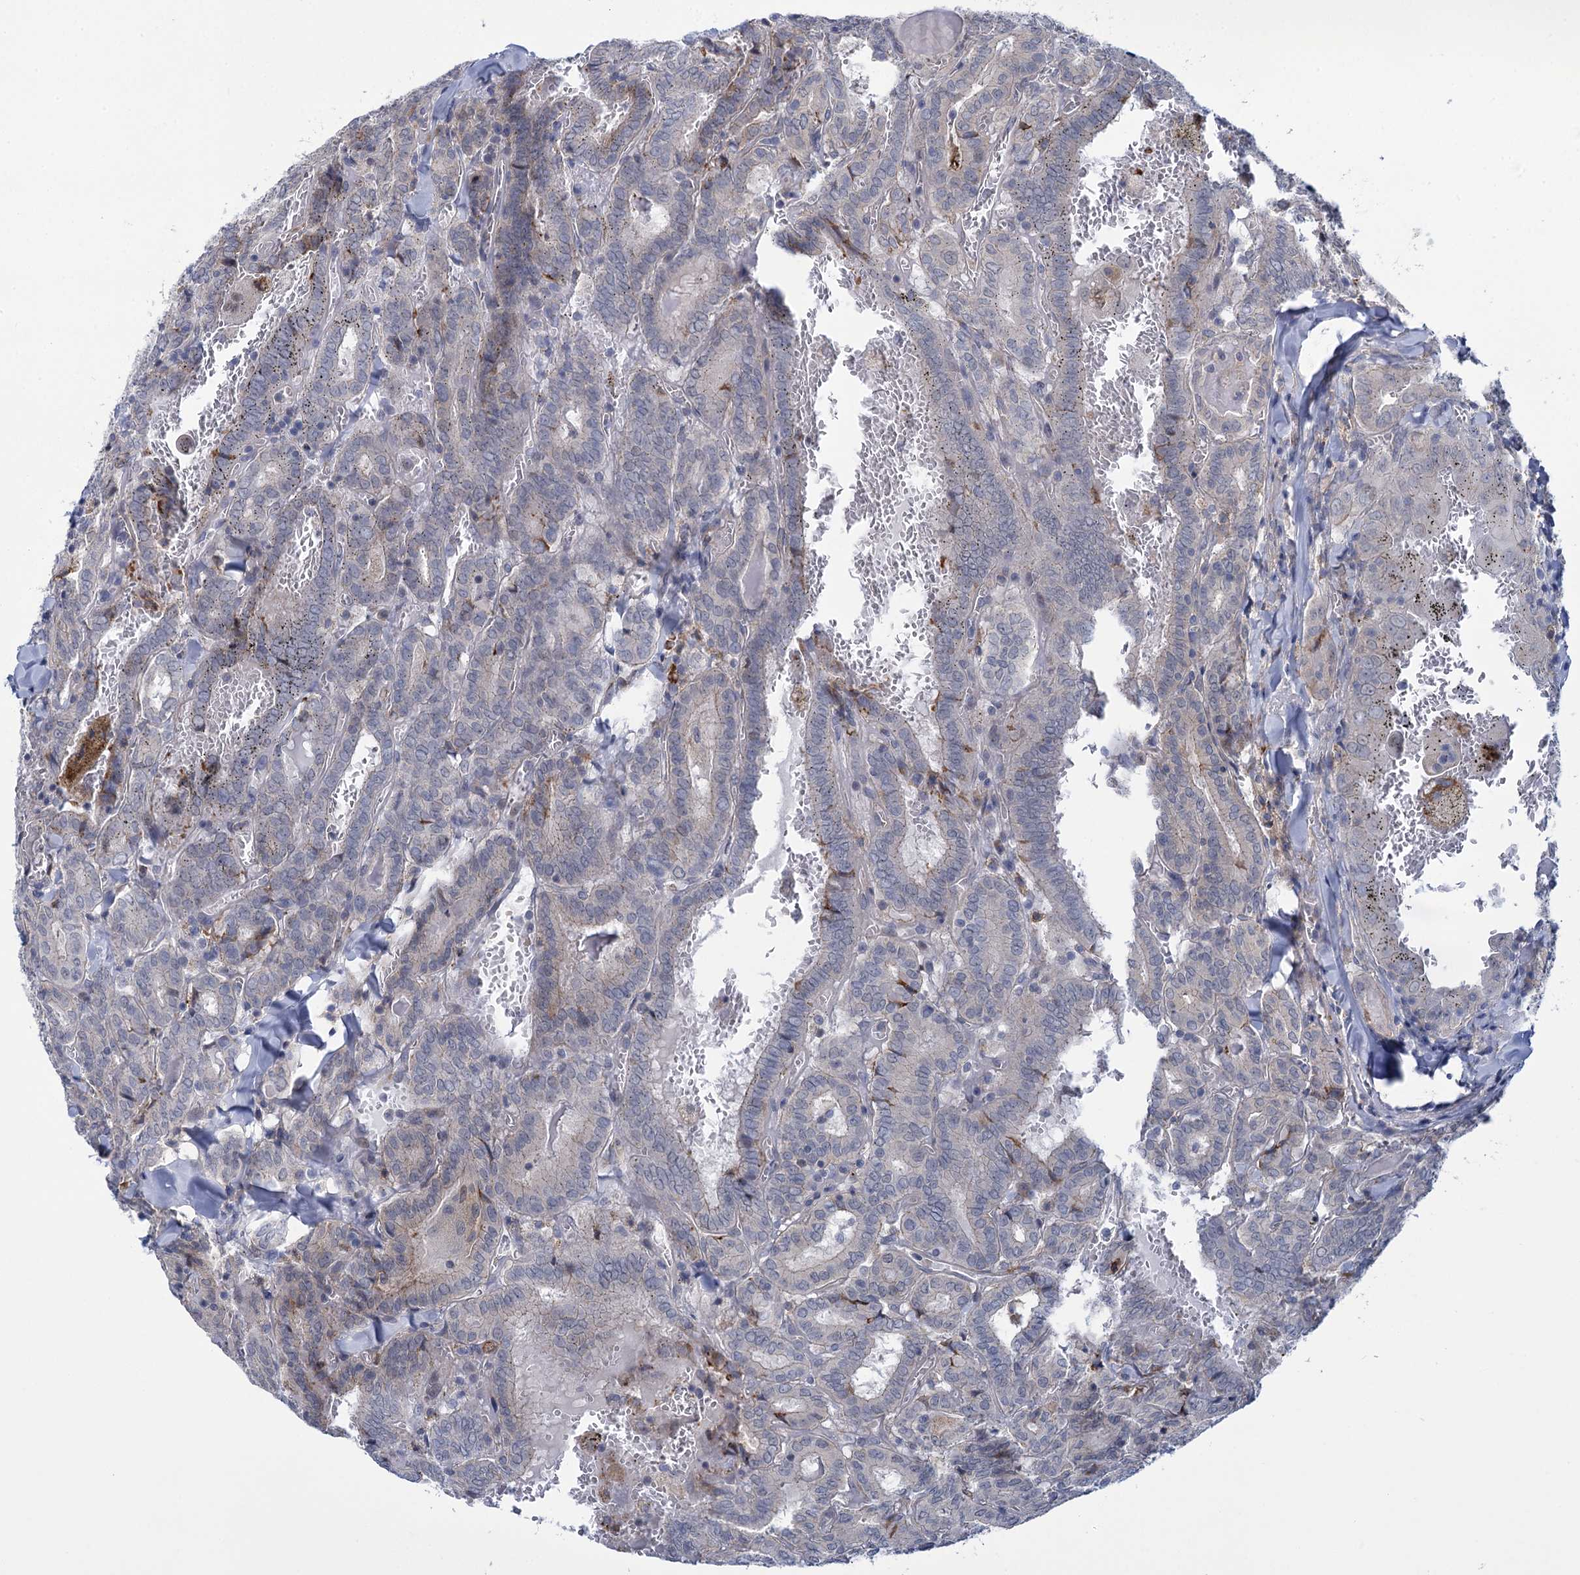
{"staining": {"intensity": "weak", "quantity": "<25%", "location": "cytoplasmic/membranous"}, "tissue": "thyroid cancer", "cell_type": "Tumor cells", "image_type": "cancer", "snomed": [{"axis": "morphology", "description": "Papillary adenocarcinoma, NOS"}, {"axis": "topography", "description": "Thyroid gland"}], "caption": "Immunohistochemistry histopathology image of neoplastic tissue: thyroid cancer stained with DAB exhibits no significant protein expression in tumor cells.", "gene": "MBLAC2", "patient": {"sex": "female", "age": 72}}